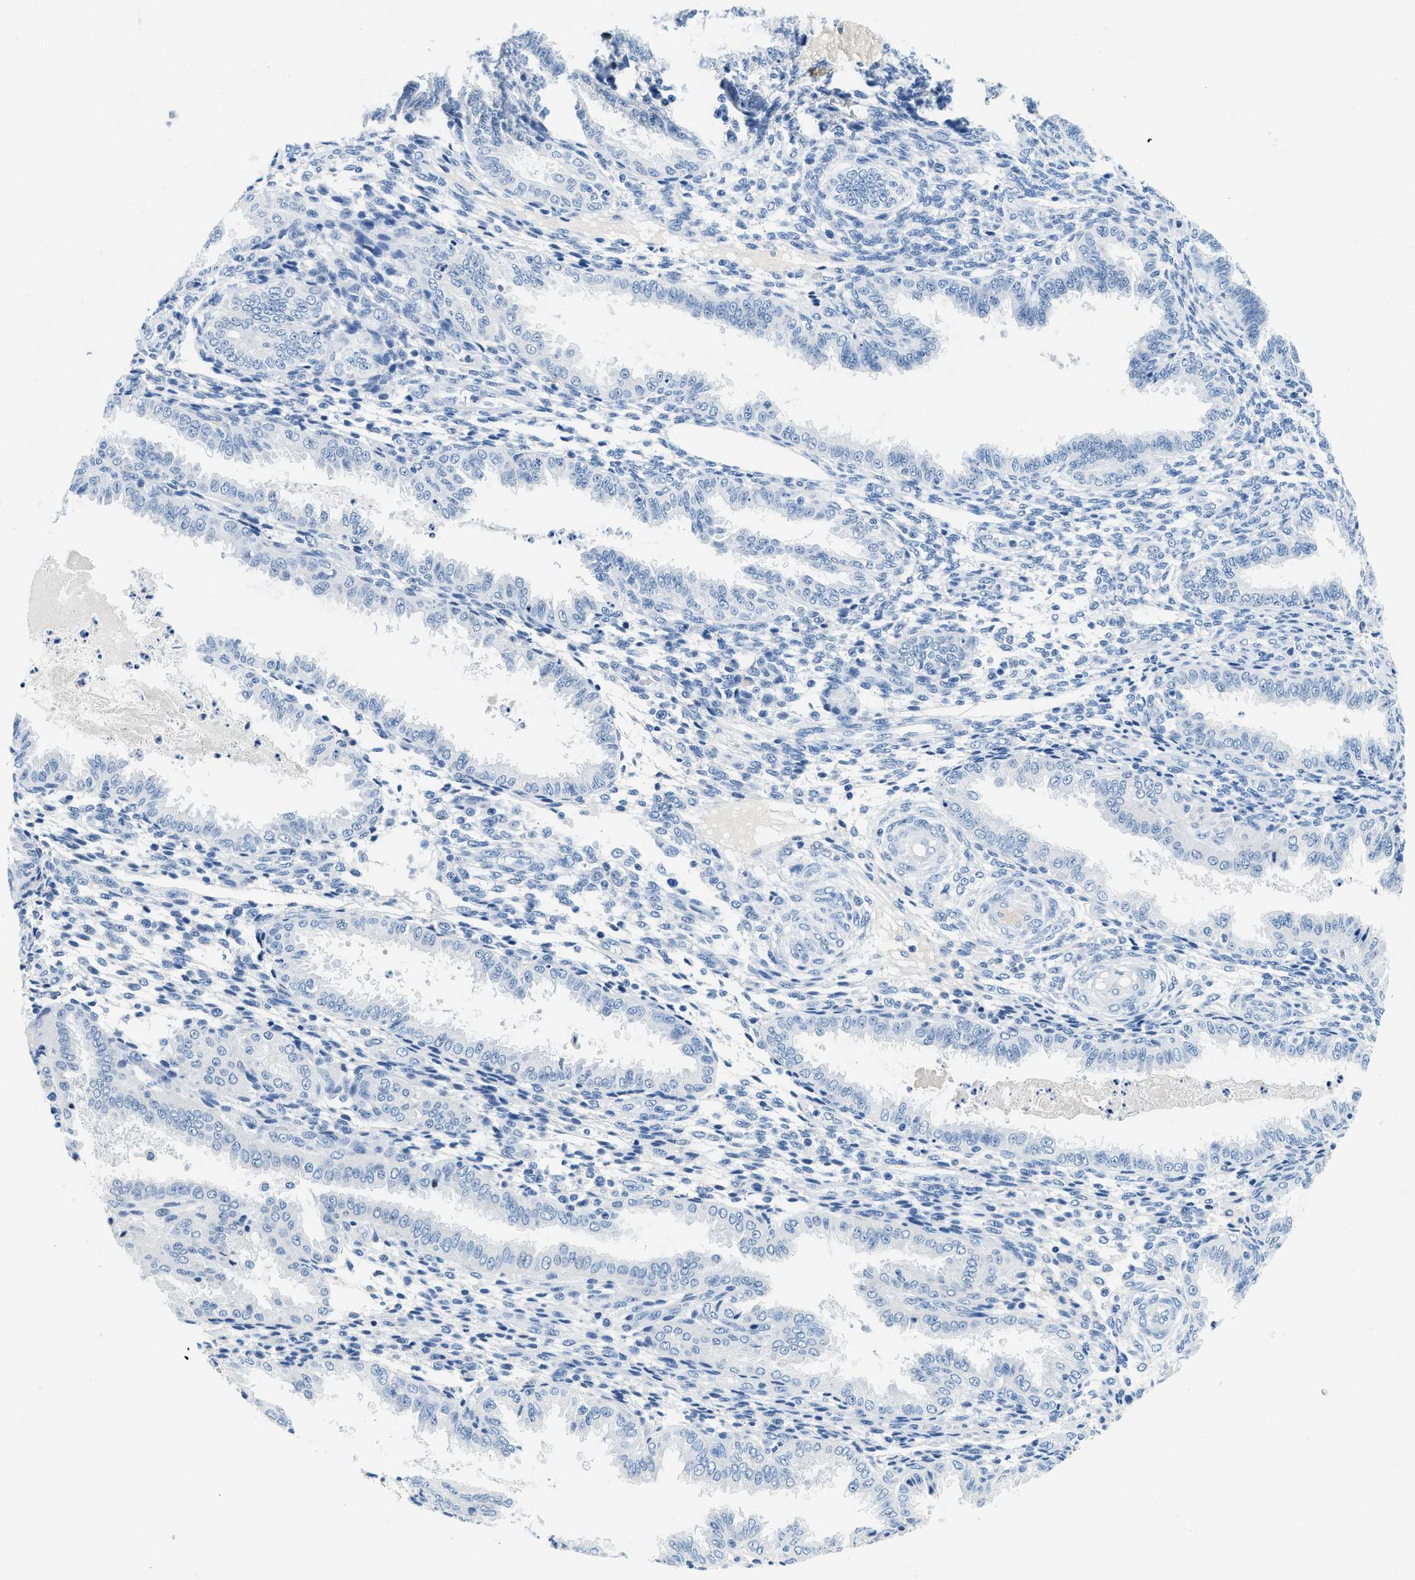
{"staining": {"intensity": "negative", "quantity": "none", "location": "none"}, "tissue": "endometrium", "cell_type": "Cells in endometrial stroma", "image_type": "normal", "snomed": [{"axis": "morphology", "description": "Normal tissue, NOS"}, {"axis": "topography", "description": "Endometrium"}], "caption": "DAB immunohistochemical staining of normal human endometrium displays no significant expression in cells in endometrial stroma. (Stains: DAB (3,3'-diaminobenzidine) immunohistochemistry with hematoxylin counter stain, Microscopy: brightfield microscopy at high magnification).", "gene": "MBL2", "patient": {"sex": "female", "age": 33}}